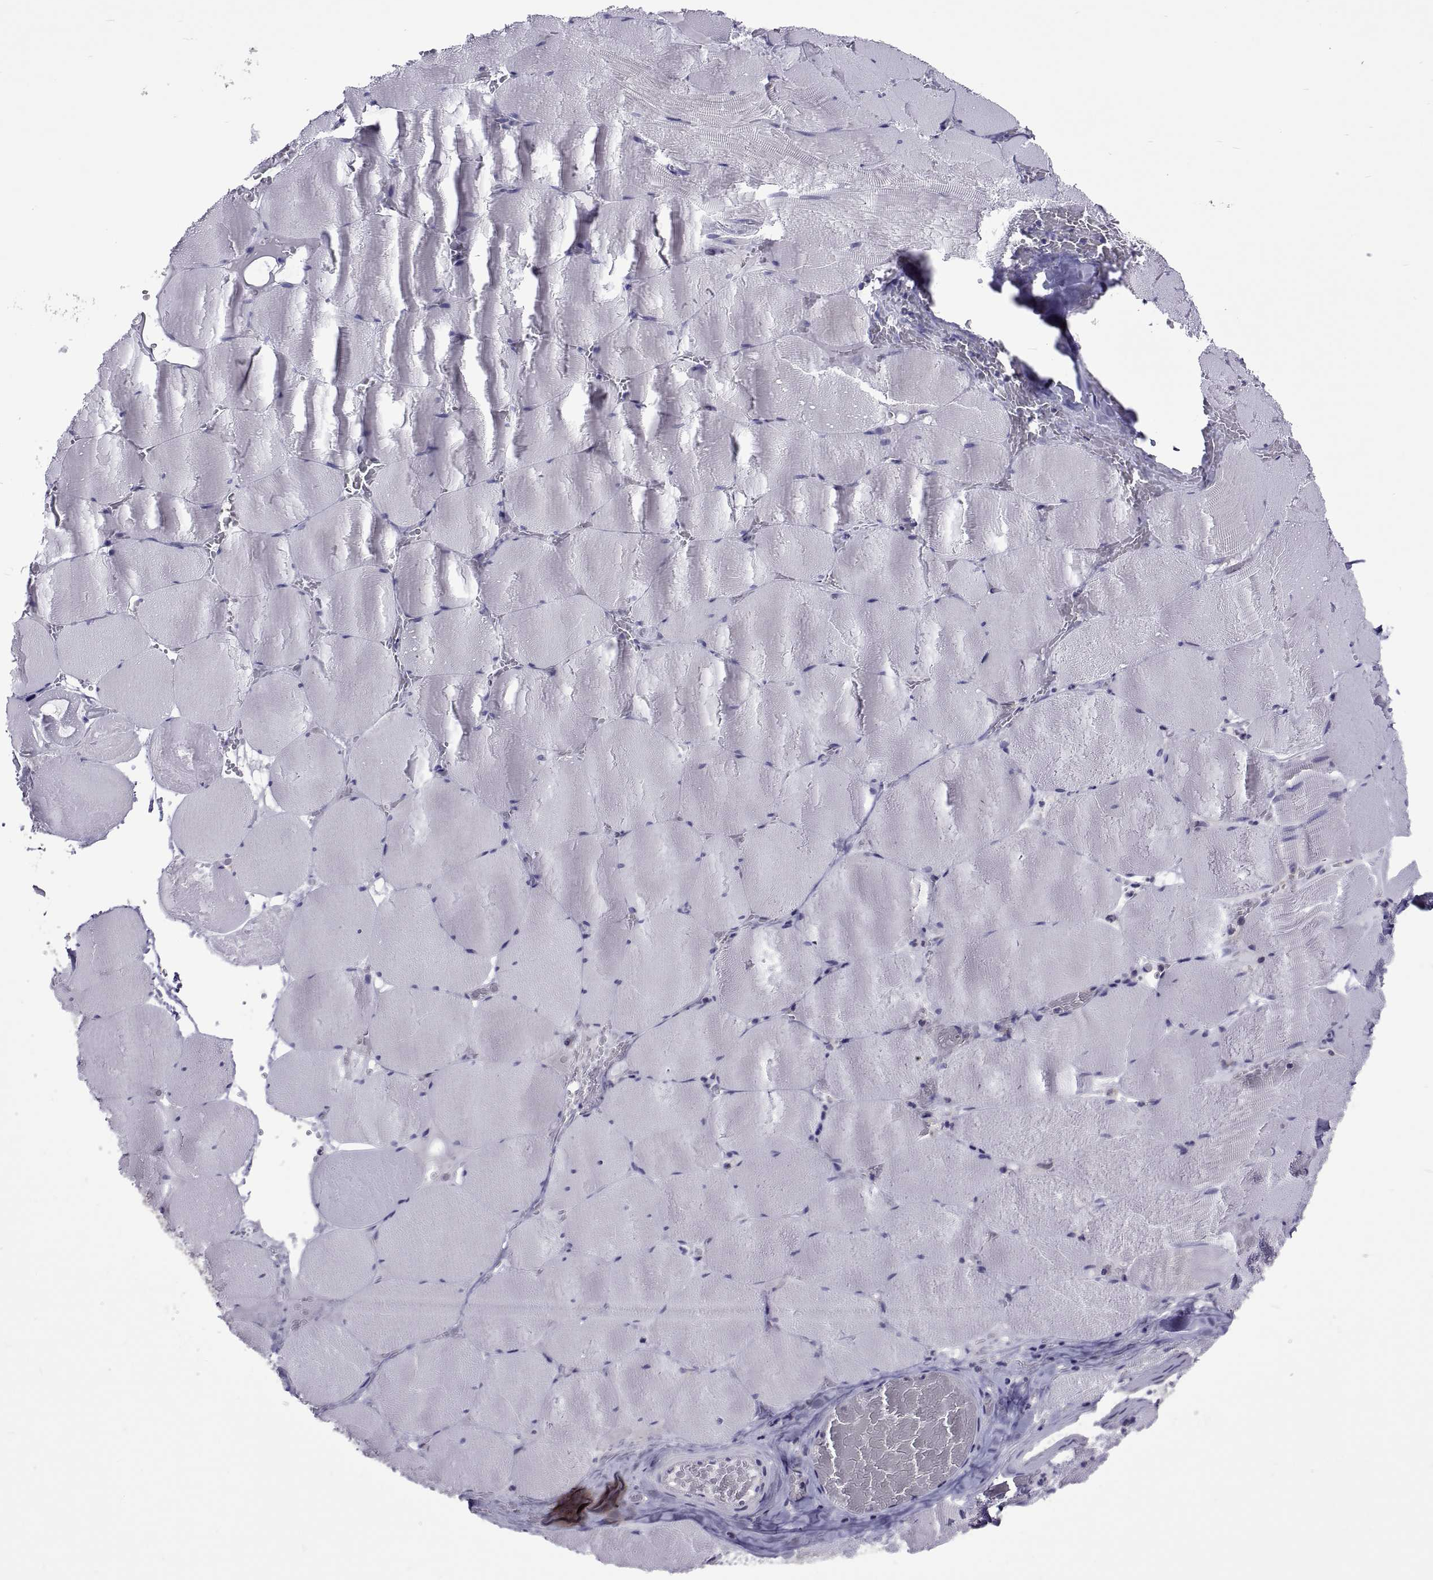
{"staining": {"intensity": "negative", "quantity": "none", "location": "none"}, "tissue": "skeletal muscle", "cell_type": "Myocytes", "image_type": "normal", "snomed": [{"axis": "morphology", "description": "Normal tissue, NOS"}, {"axis": "morphology", "description": "Malignant melanoma, Metastatic site"}, {"axis": "topography", "description": "Skeletal muscle"}], "caption": "This is an immunohistochemistry (IHC) micrograph of normal human skeletal muscle. There is no expression in myocytes.", "gene": "TMC3", "patient": {"sex": "male", "age": 50}}